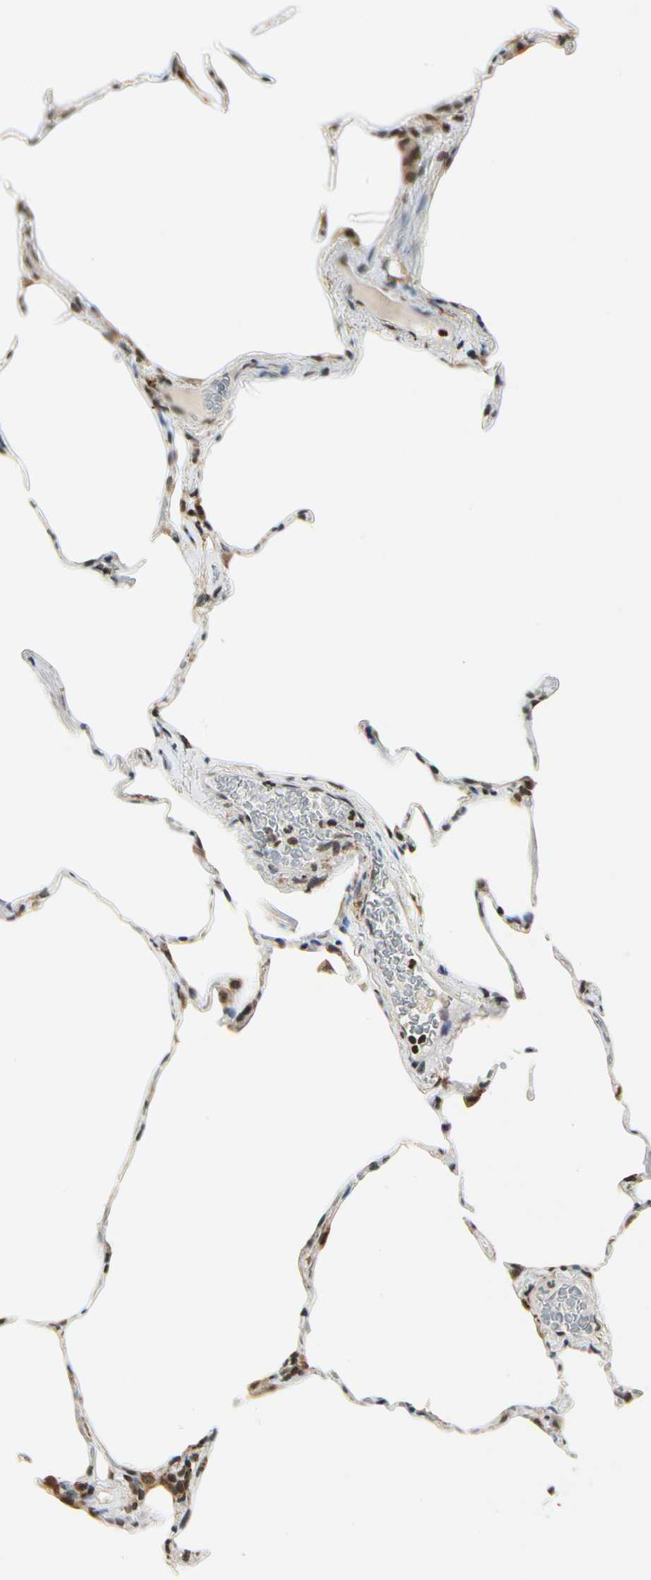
{"staining": {"intensity": "moderate", "quantity": ">75%", "location": "nuclear"}, "tissue": "lung", "cell_type": "Alveolar cells", "image_type": "normal", "snomed": [{"axis": "morphology", "description": "Normal tissue, NOS"}, {"axis": "topography", "description": "Lung"}], "caption": "An image of human lung stained for a protein shows moderate nuclear brown staining in alveolar cells. (DAB = brown stain, brightfield microscopy at high magnification).", "gene": "FER", "patient": {"sex": "female", "age": 75}}